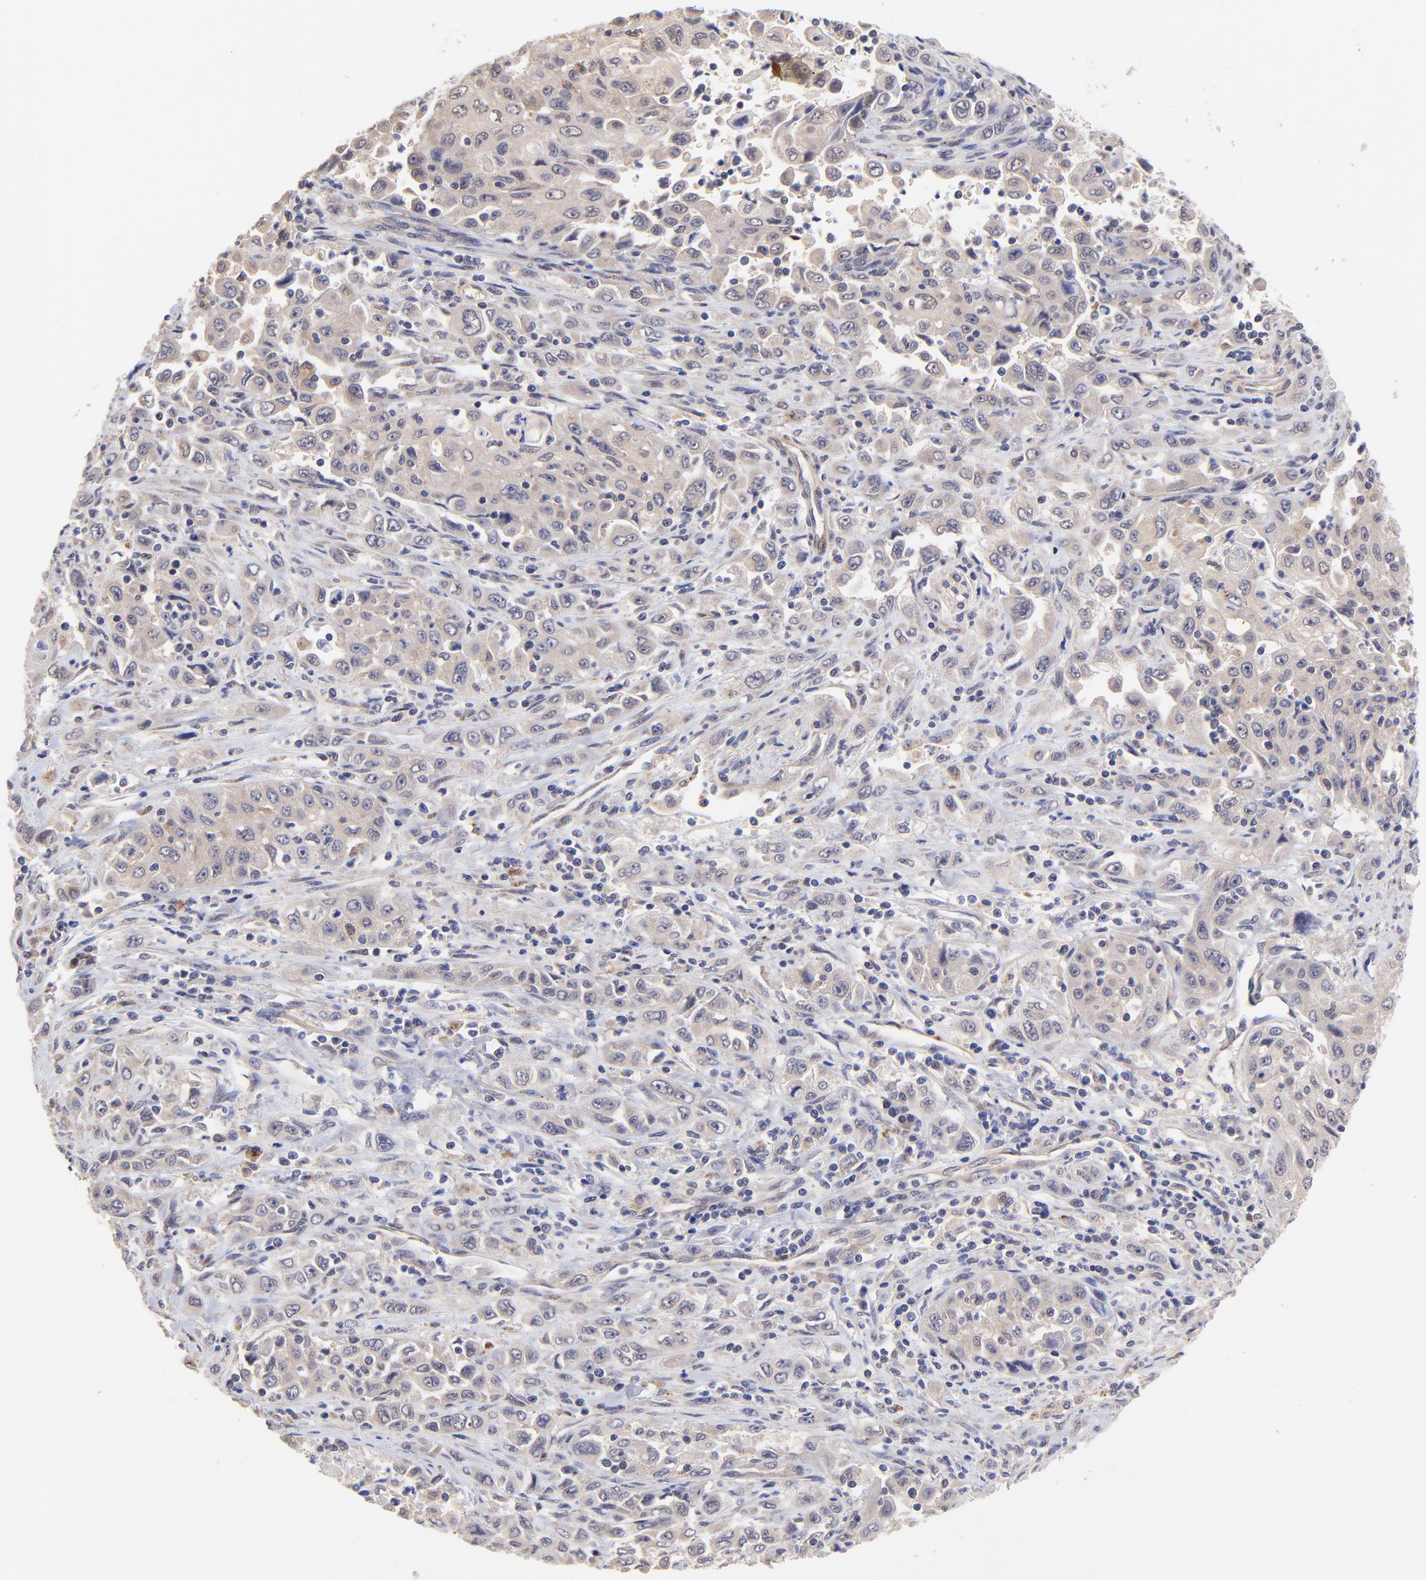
{"staining": {"intensity": "weak", "quantity": ">75%", "location": "cytoplasmic/membranous"}, "tissue": "pancreatic cancer", "cell_type": "Tumor cells", "image_type": "cancer", "snomed": [{"axis": "morphology", "description": "Adenocarcinoma, NOS"}, {"axis": "topography", "description": "Pancreas"}], "caption": "Immunohistochemical staining of human pancreatic cancer (adenocarcinoma) demonstrates low levels of weak cytoplasmic/membranous protein positivity in about >75% of tumor cells.", "gene": "ZNF747", "patient": {"sex": "male", "age": 70}}